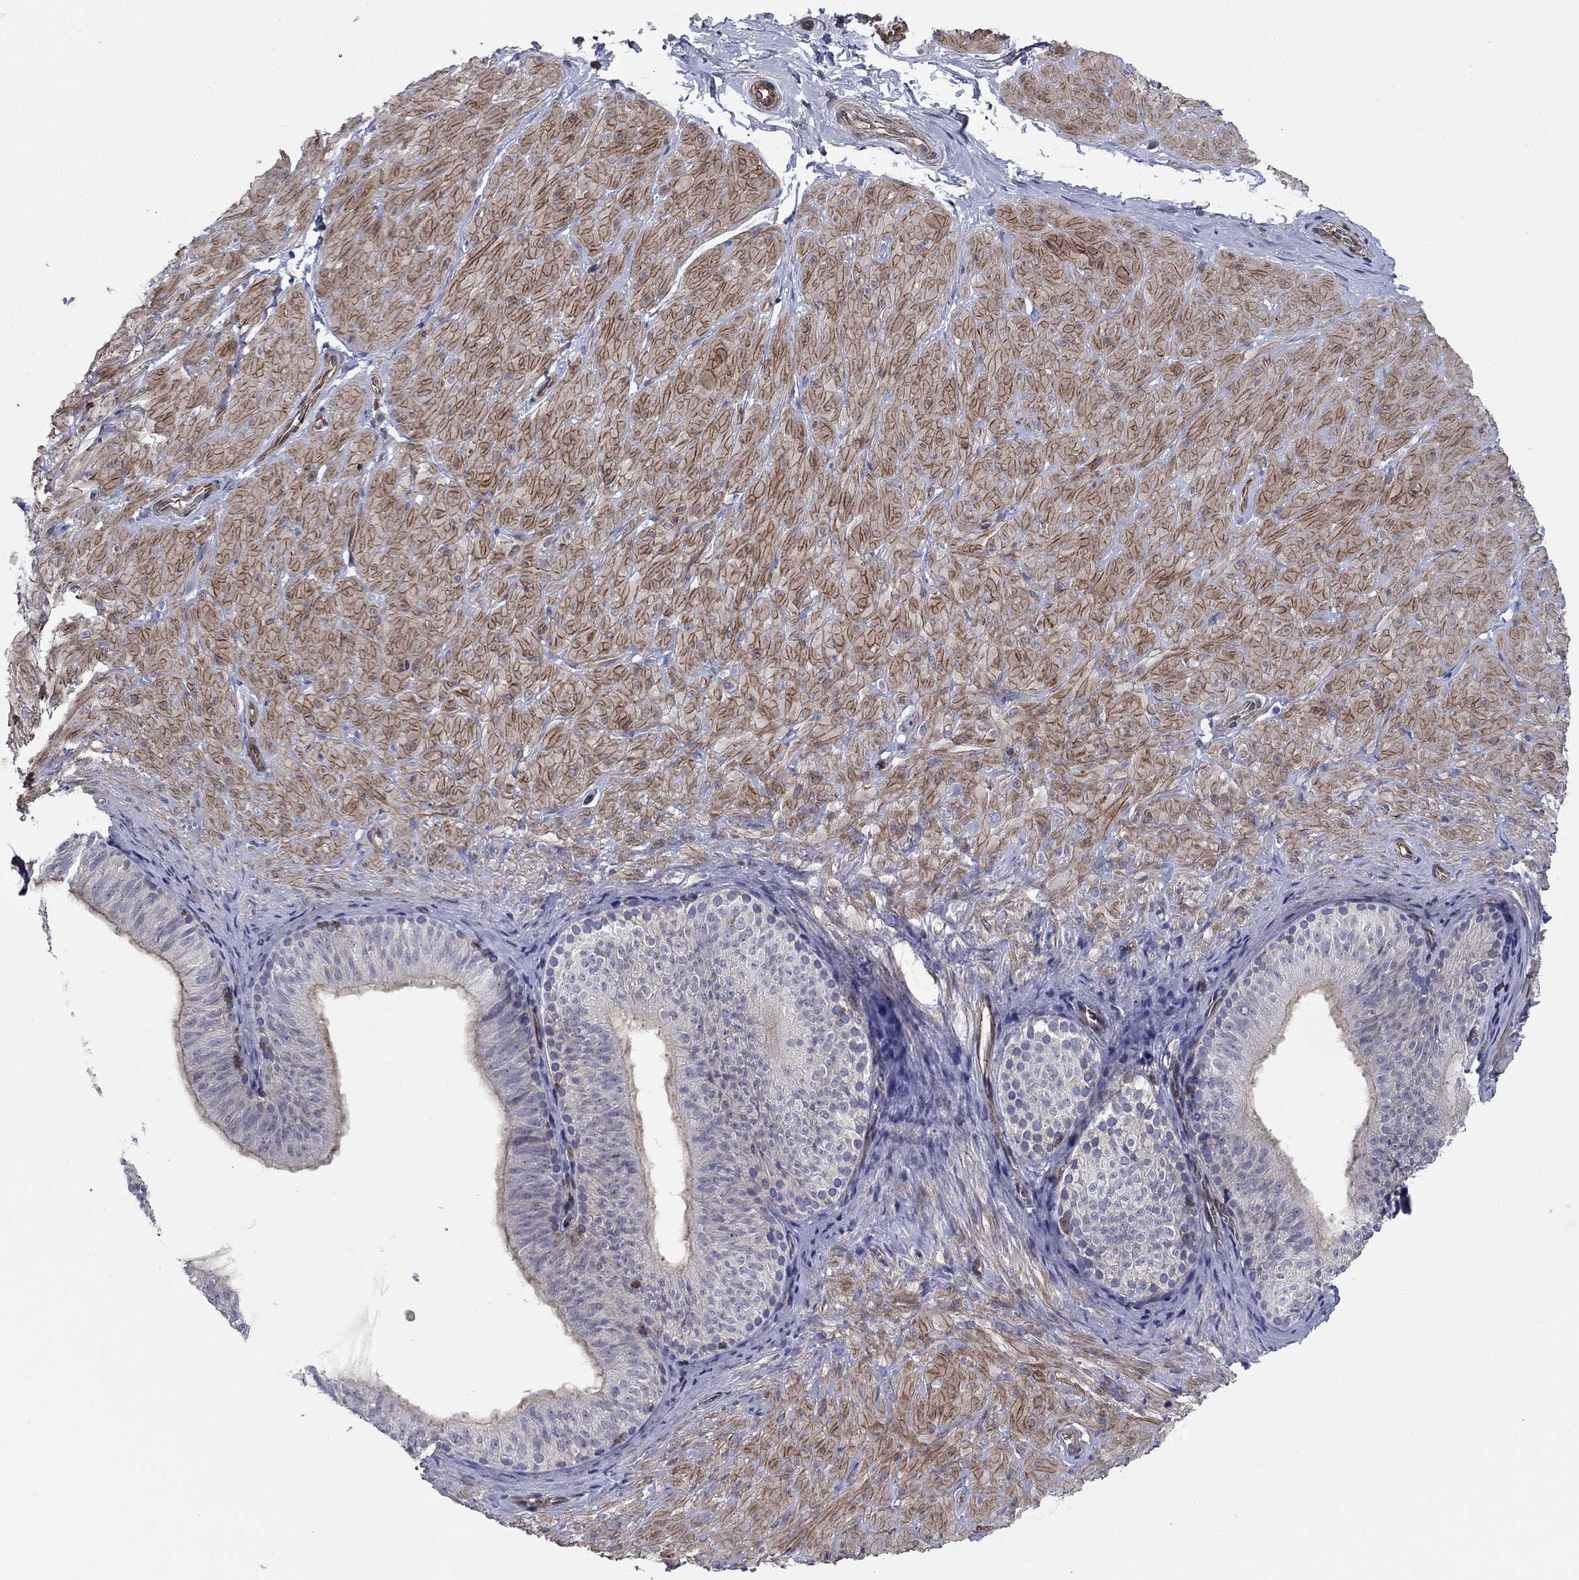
{"staining": {"intensity": "negative", "quantity": "none", "location": "none"}, "tissue": "adipose tissue", "cell_type": "Adipocytes", "image_type": "normal", "snomed": [{"axis": "morphology", "description": "Normal tissue, NOS"}, {"axis": "topography", "description": "Smooth muscle"}, {"axis": "topography", "description": "Peripheral nerve tissue"}], "caption": "This is a micrograph of IHC staining of benign adipose tissue, which shows no expression in adipocytes.", "gene": "PSD4", "patient": {"sex": "male", "age": 22}}